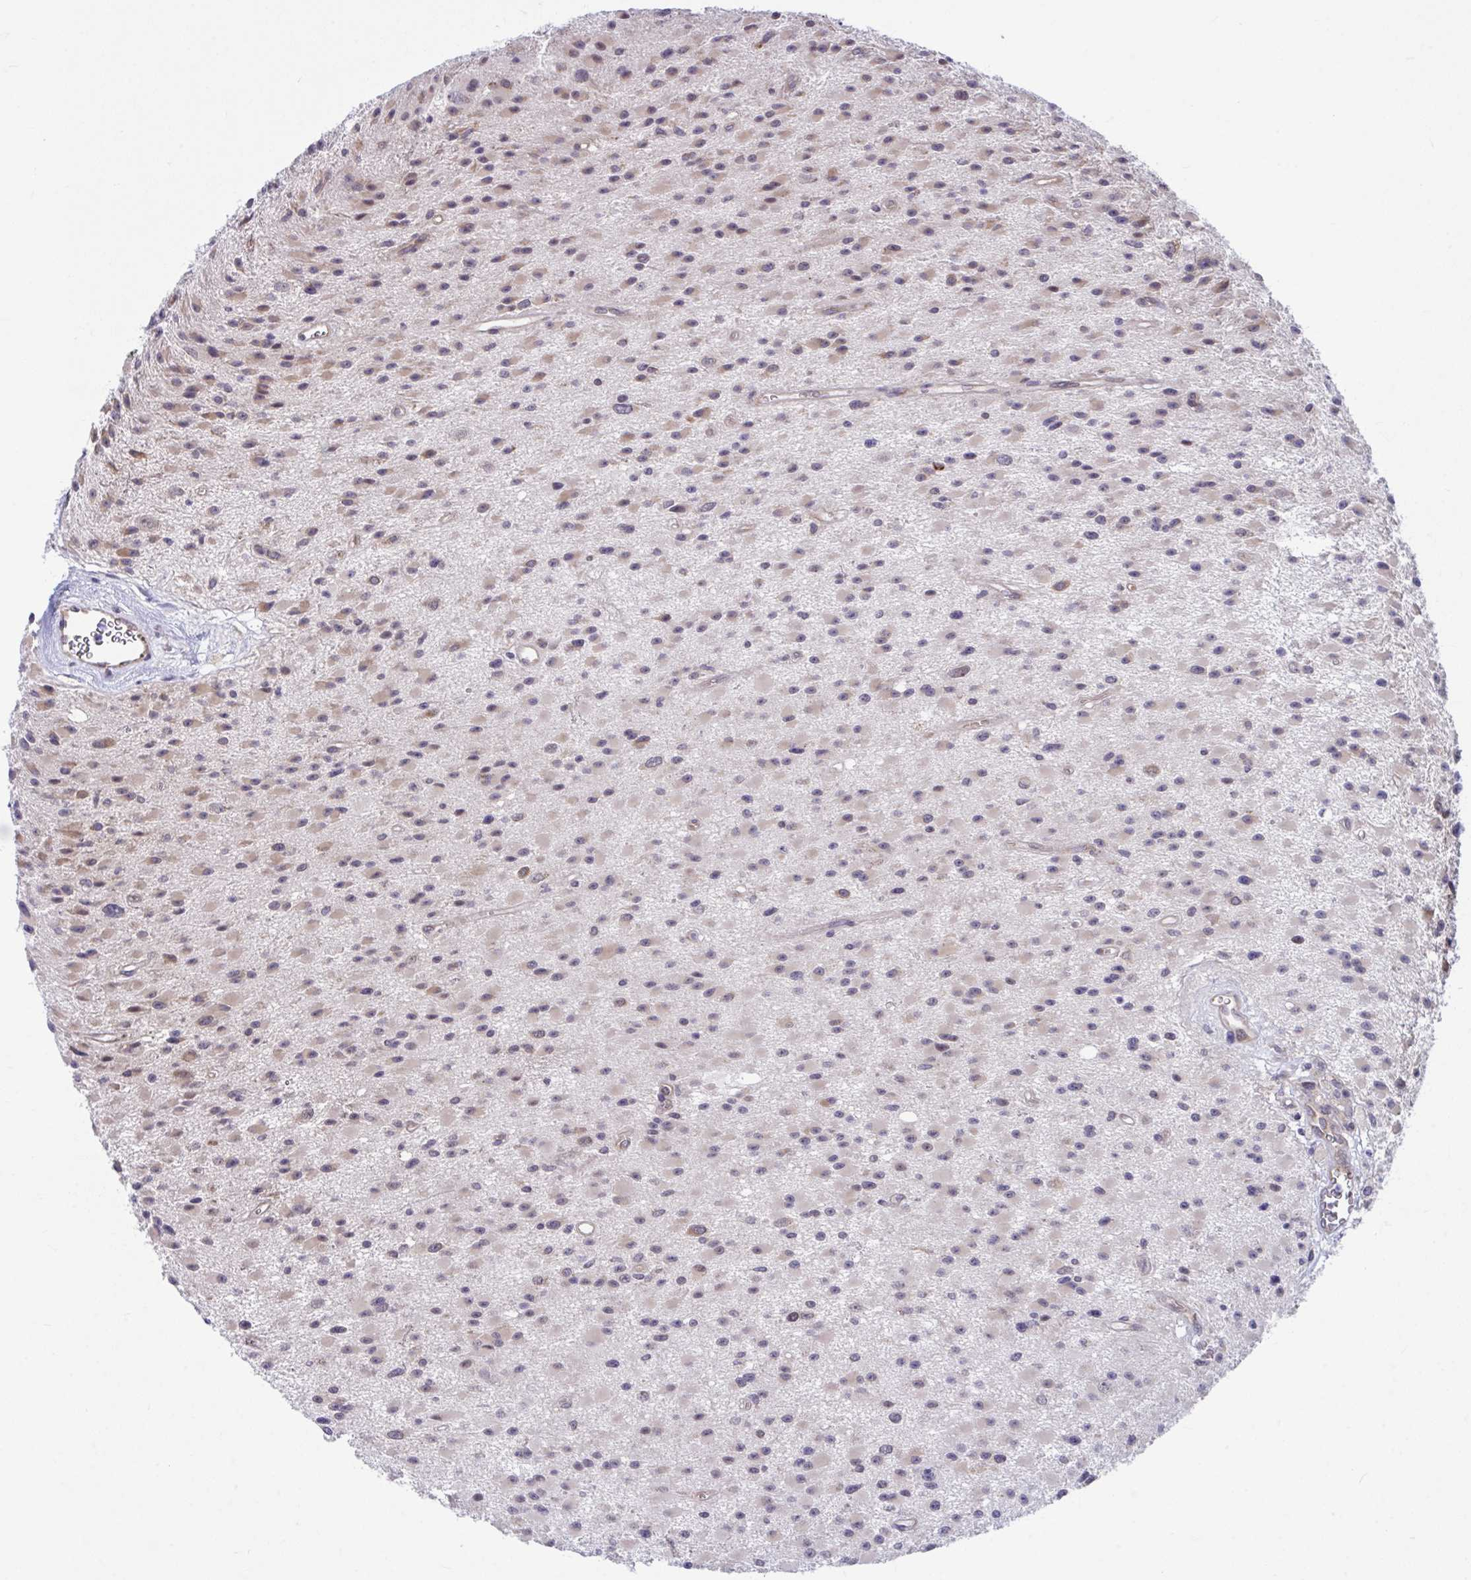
{"staining": {"intensity": "weak", "quantity": "25%-75%", "location": "cytoplasmic/membranous"}, "tissue": "glioma", "cell_type": "Tumor cells", "image_type": "cancer", "snomed": [{"axis": "morphology", "description": "Glioma, malignant, High grade"}, {"axis": "topography", "description": "Brain"}], "caption": "A high-resolution image shows IHC staining of glioma, which demonstrates weak cytoplasmic/membranous positivity in approximately 25%-75% of tumor cells. The protein is stained brown, and the nuclei are stained in blue (DAB (3,3'-diaminobenzidine) IHC with brightfield microscopy, high magnification).", "gene": "SELENON", "patient": {"sex": "male", "age": 29}}